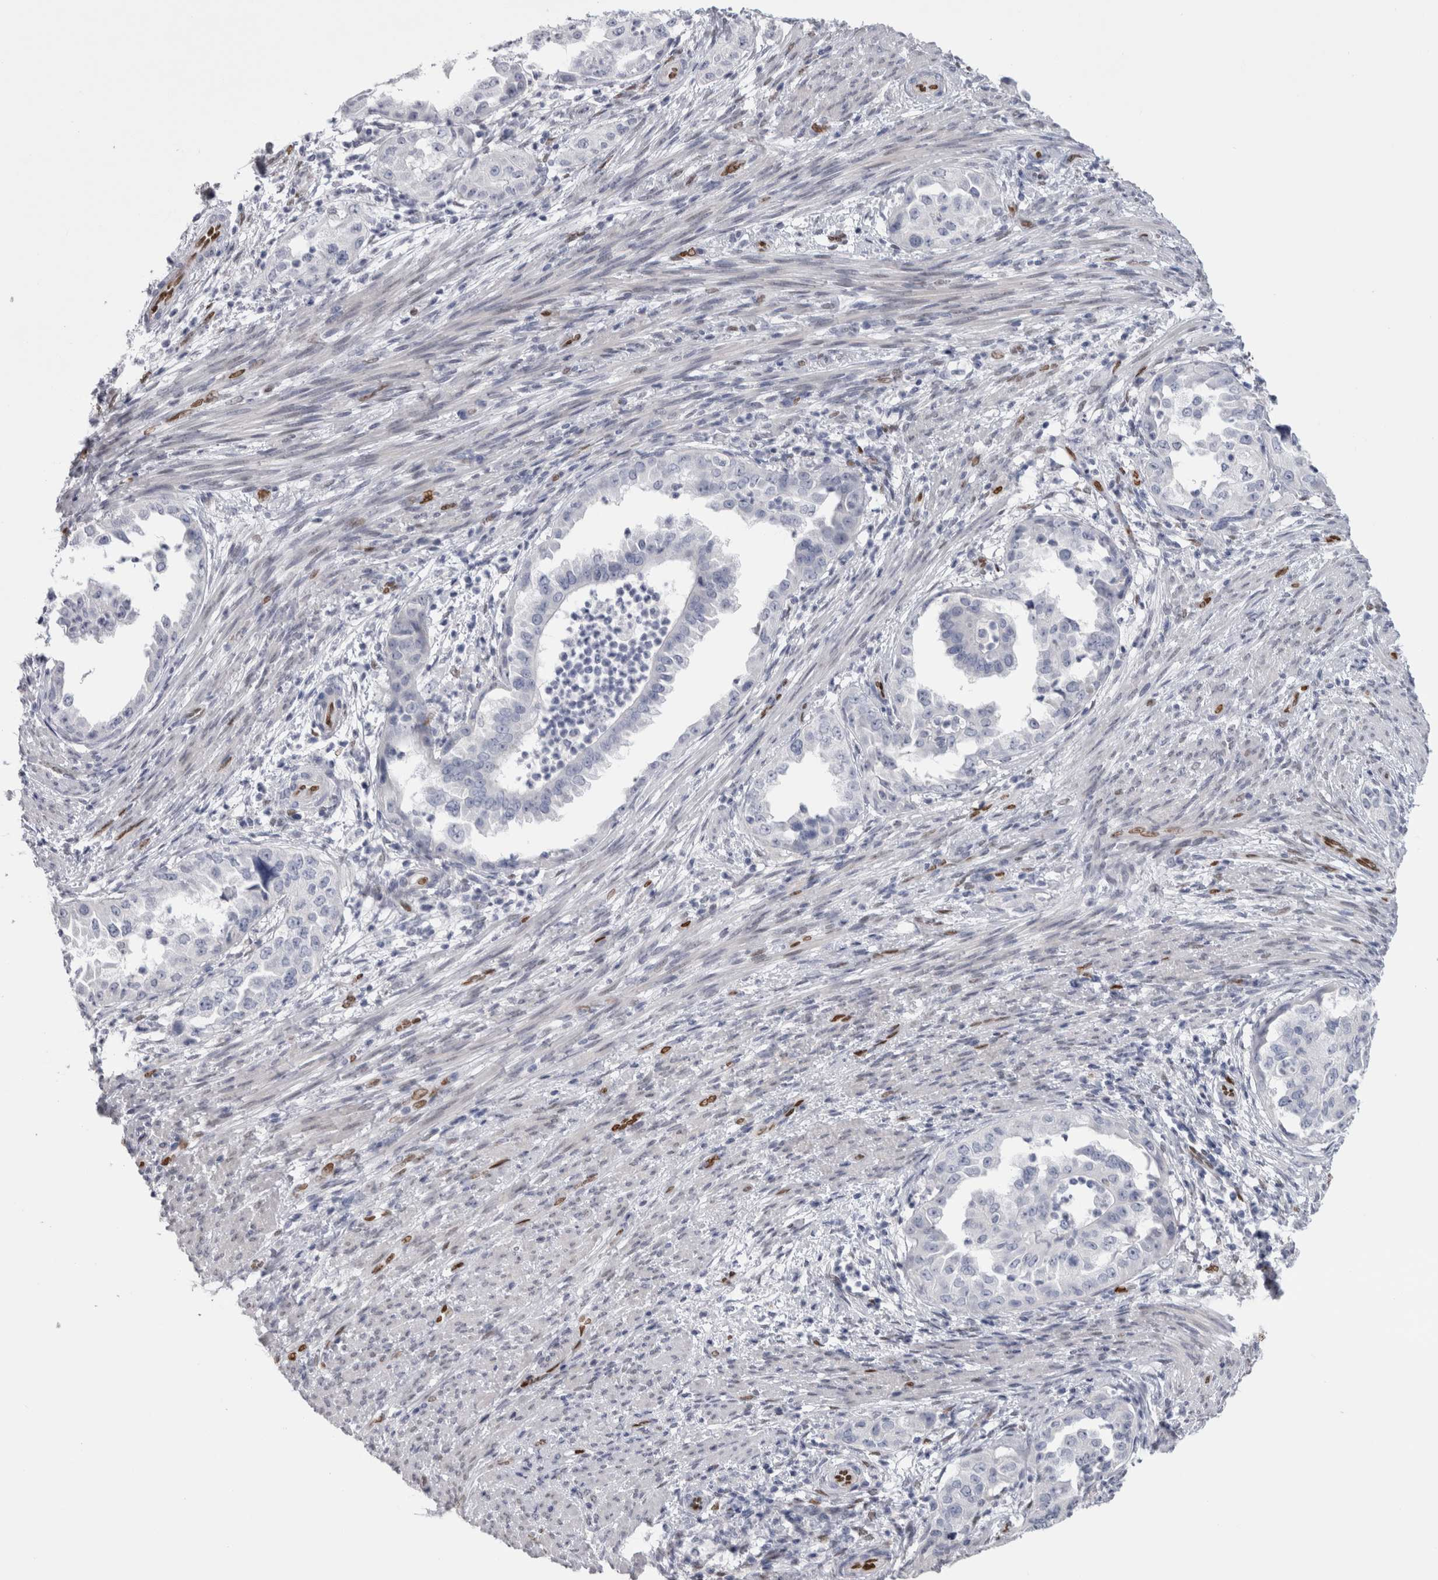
{"staining": {"intensity": "negative", "quantity": "none", "location": "none"}, "tissue": "endometrial cancer", "cell_type": "Tumor cells", "image_type": "cancer", "snomed": [{"axis": "morphology", "description": "Adenocarcinoma, NOS"}, {"axis": "topography", "description": "Endometrium"}], "caption": "A high-resolution micrograph shows immunohistochemistry (IHC) staining of endometrial cancer (adenocarcinoma), which displays no significant staining in tumor cells.", "gene": "IL33", "patient": {"sex": "female", "age": 85}}